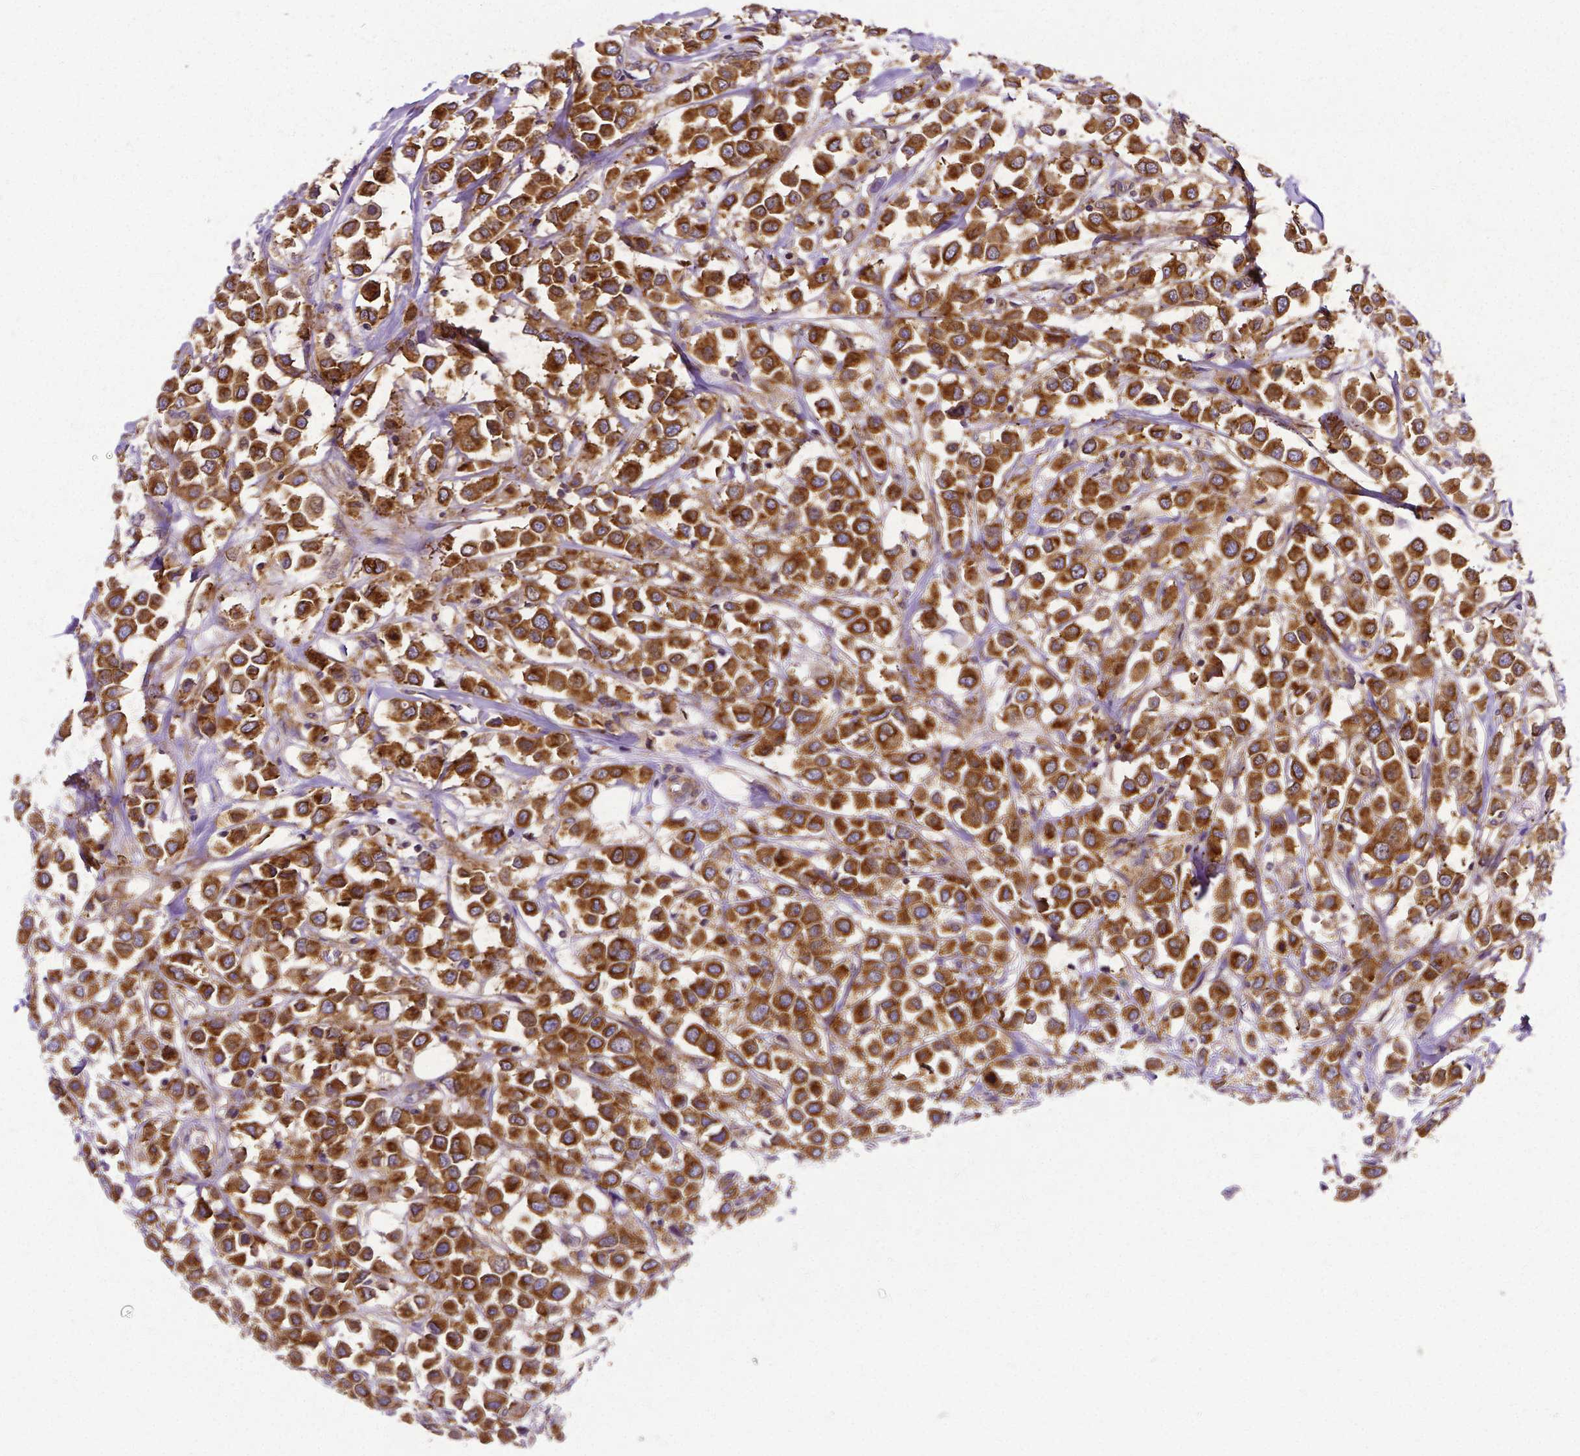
{"staining": {"intensity": "strong", "quantity": ">75%", "location": "cytoplasmic/membranous"}, "tissue": "breast cancer", "cell_type": "Tumor cells", "image_type": "cancer", "snomed": [{"axis": "morphology", "description": "Duct carcinoma"}, {"axis": "topography", "description": "Breast"}], "caption": "The photomicrograph reveals staining of invasive ductal carcinoma (breast), revealing strong cytoplasmic/membranous protein staining (brown color) within tumor cells. Immunohistochemistry stains the protein of interest in brown and the nuclei are stained blue.", "gene": "MTDH", "patient": {"sex": "female", "age": 61}}